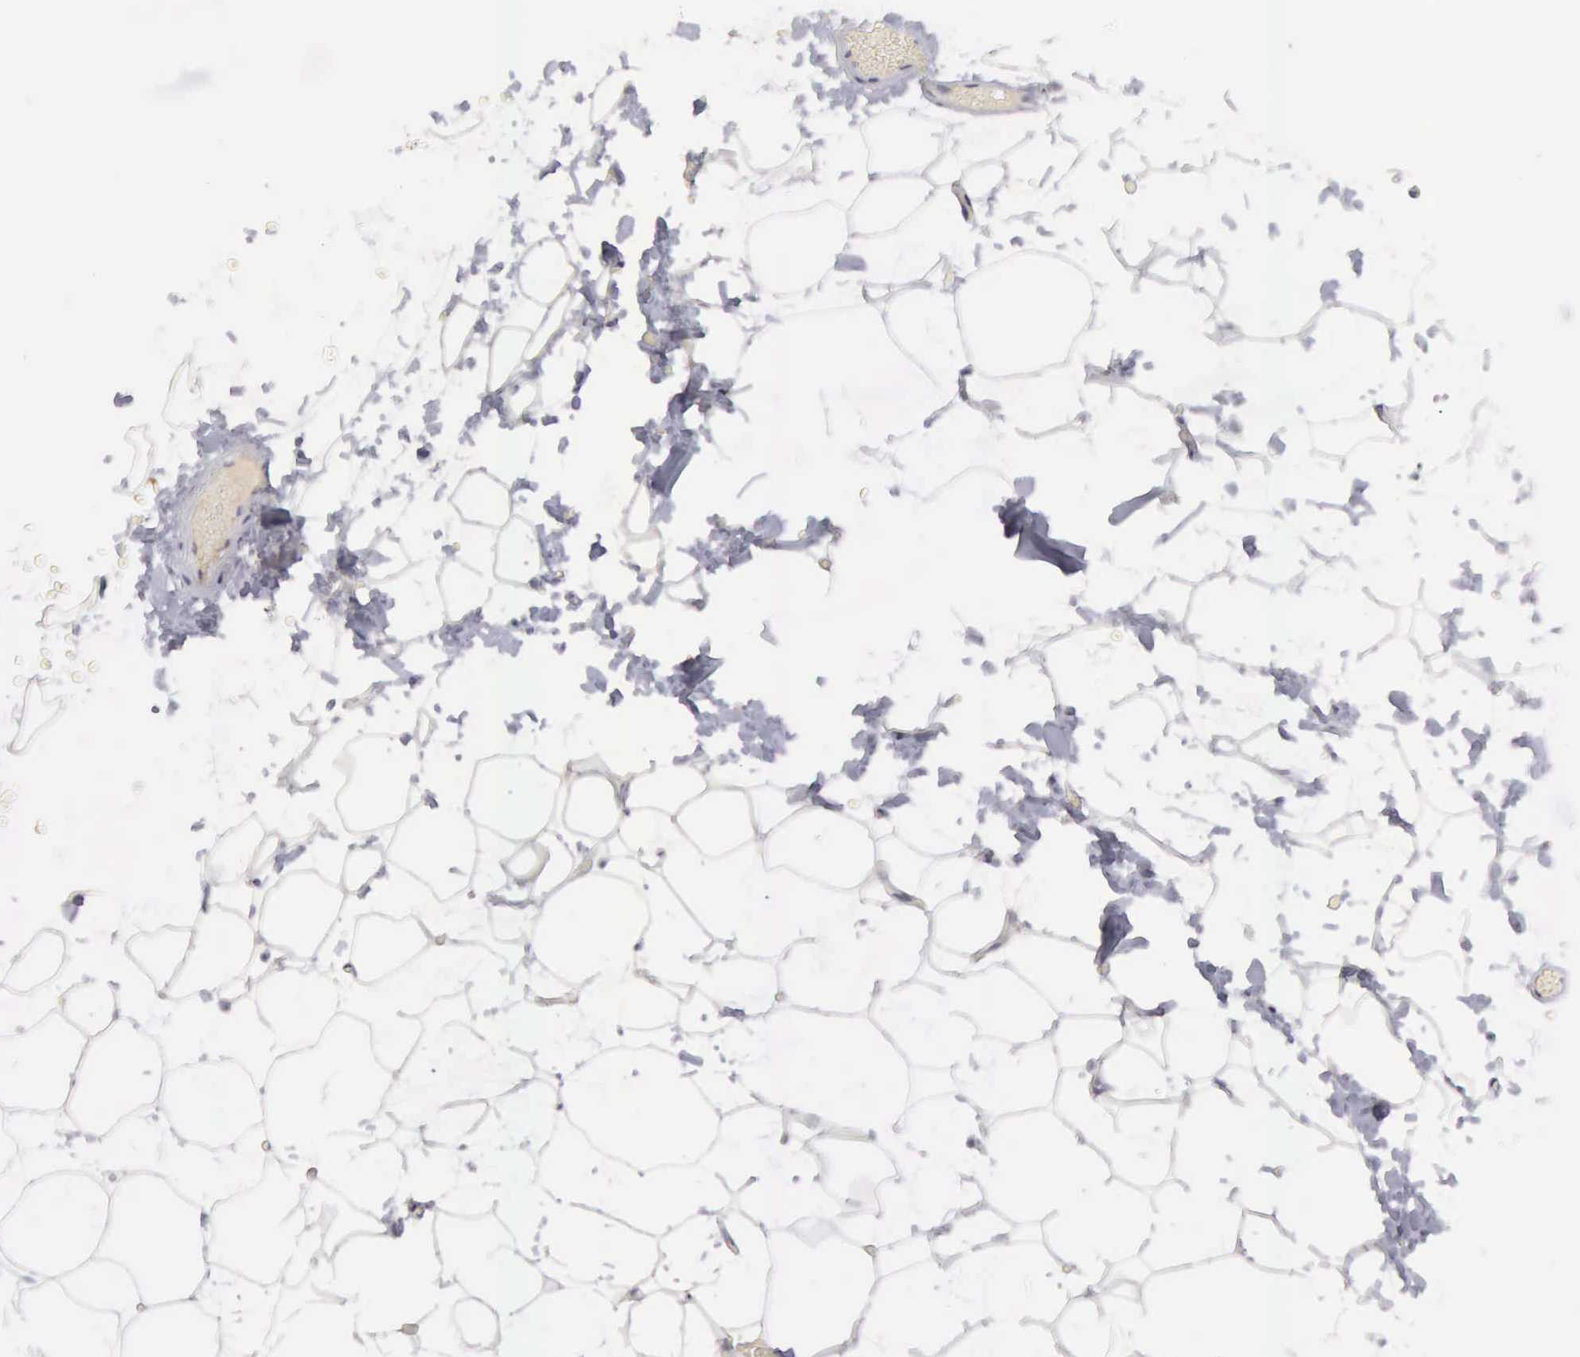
{"staining": {"intensity": "negative", "quantity": "none", "location": "none"}, "tissue": "adipose tissue", "cell_type": "Adipocytes", "image_type": "normal", "snomed": [{"axis": "morphology", "description": "Normal tissue, NOS"}, {"axis": "morphology", "description": "Fibrosis, NOS"}, {"axis": "topography", "description": "Breast"}], "caption": "Adipocytes are negative for protein expression in benign human adipose tissue.", "gene": "TFRC", "patient": {"sex": "female", "age": 24}}